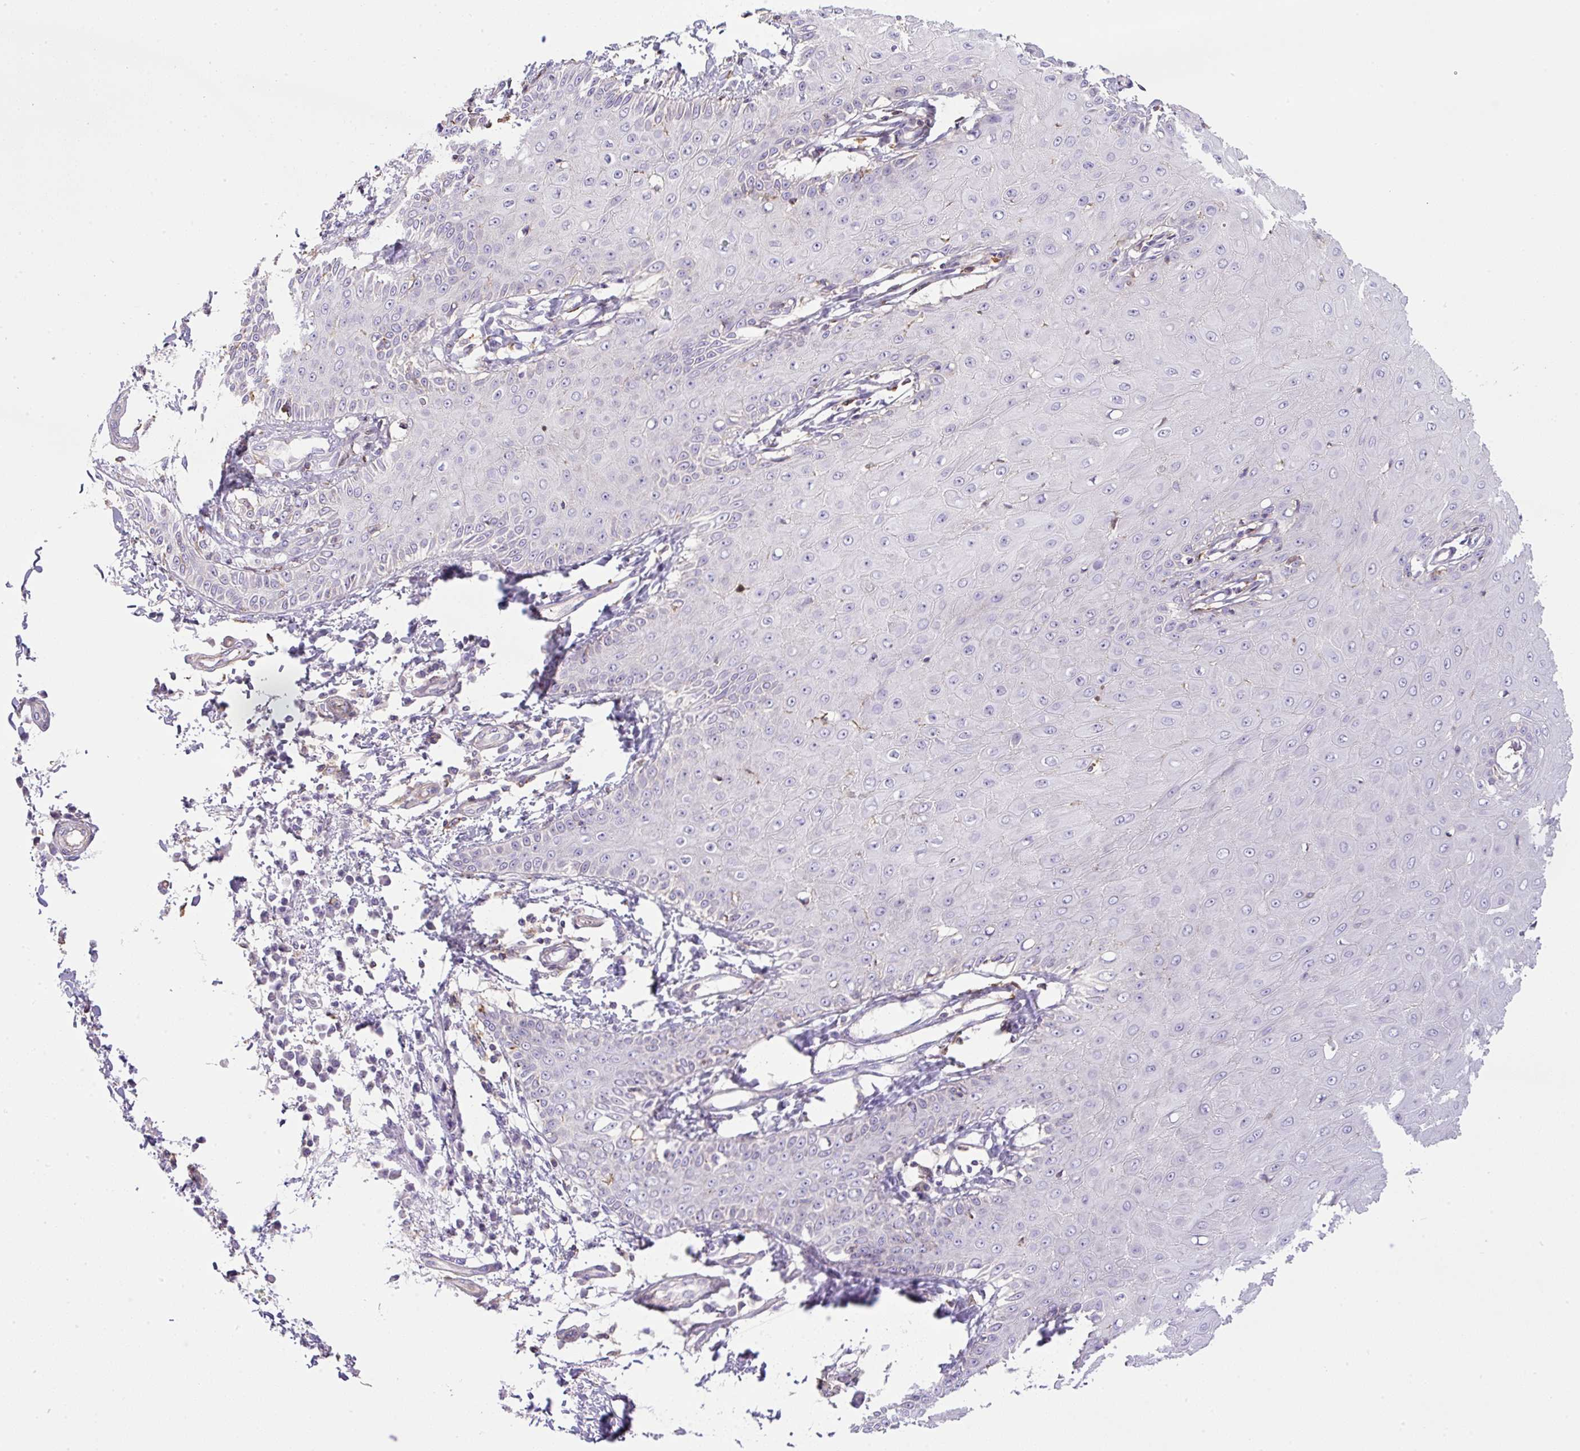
{"staining": {"intensity": "negative", "quantity": "none", "location": "none"}, "tissue": "skin cancer", "cell_type": "Tumor cells", "image_type": "cancer", "snomed": [{"axis": "morphology", "description": "Squamous cell carcinoma, NOS"}, {"axis": "topography", "description": "Skin"}], "caption": "Immunohistochemistry histopathology image of skin cancer stained for a protein (brown), which exhibits no expression in tumor cells.", "gene": "NPTN", "patient": {"sex": "male", "age": 70}}